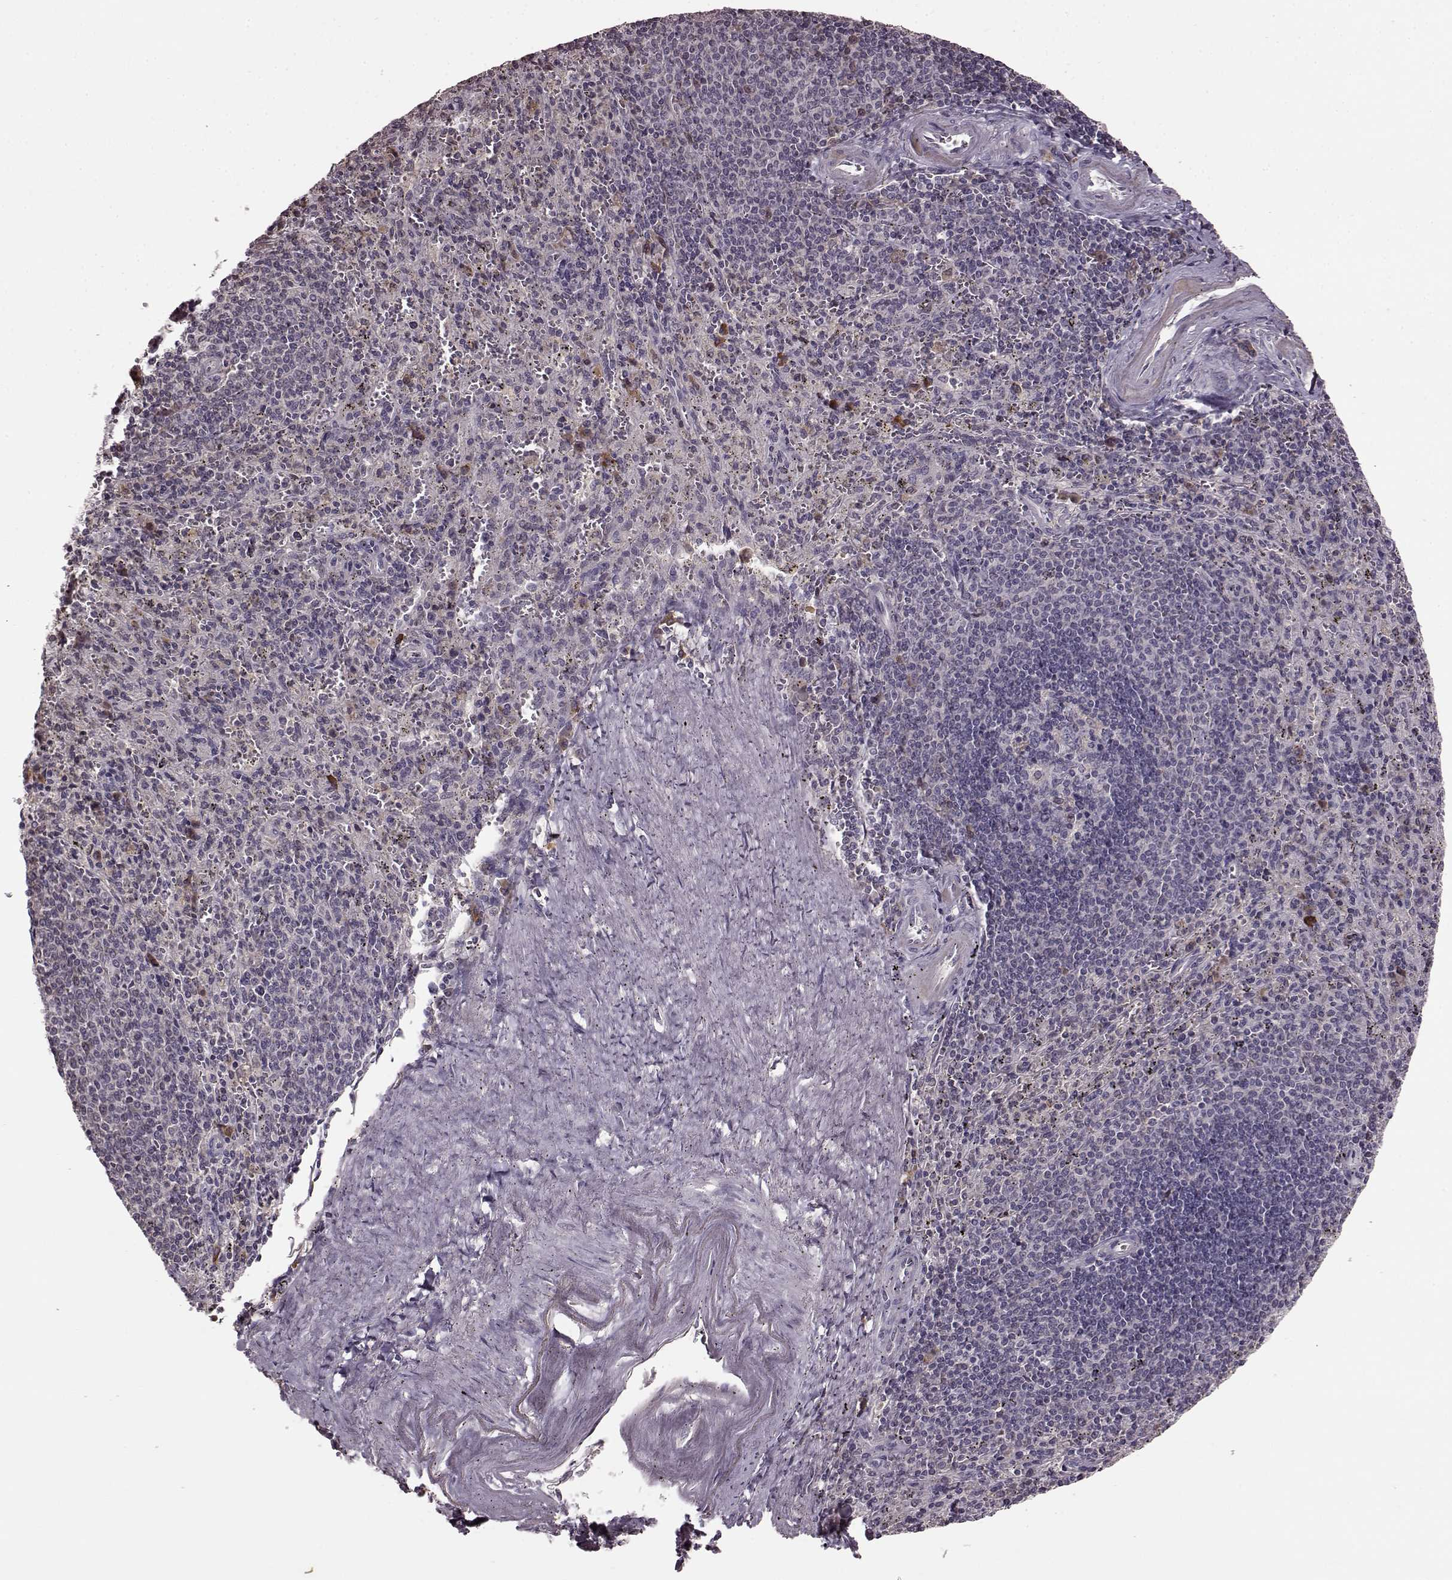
{"staining": {"intensity": "weak", "quantity": "<25%", "location": "cytoplasmic/membranous"}, "tissue": "spleen", "cell_type": "Cells in red pulp", "image_type": "normal", "snomed": [{"axis": "morphology", "description": "Normal tissue, NOS"}, {"axis": "topography", "description": "Spleen"}], "caption": "Immunohistochemistry of normal spleen shows no positivity in cells in red pulp.", "gene": "NRL", "patient": {"sex": "male", "age": 57}}